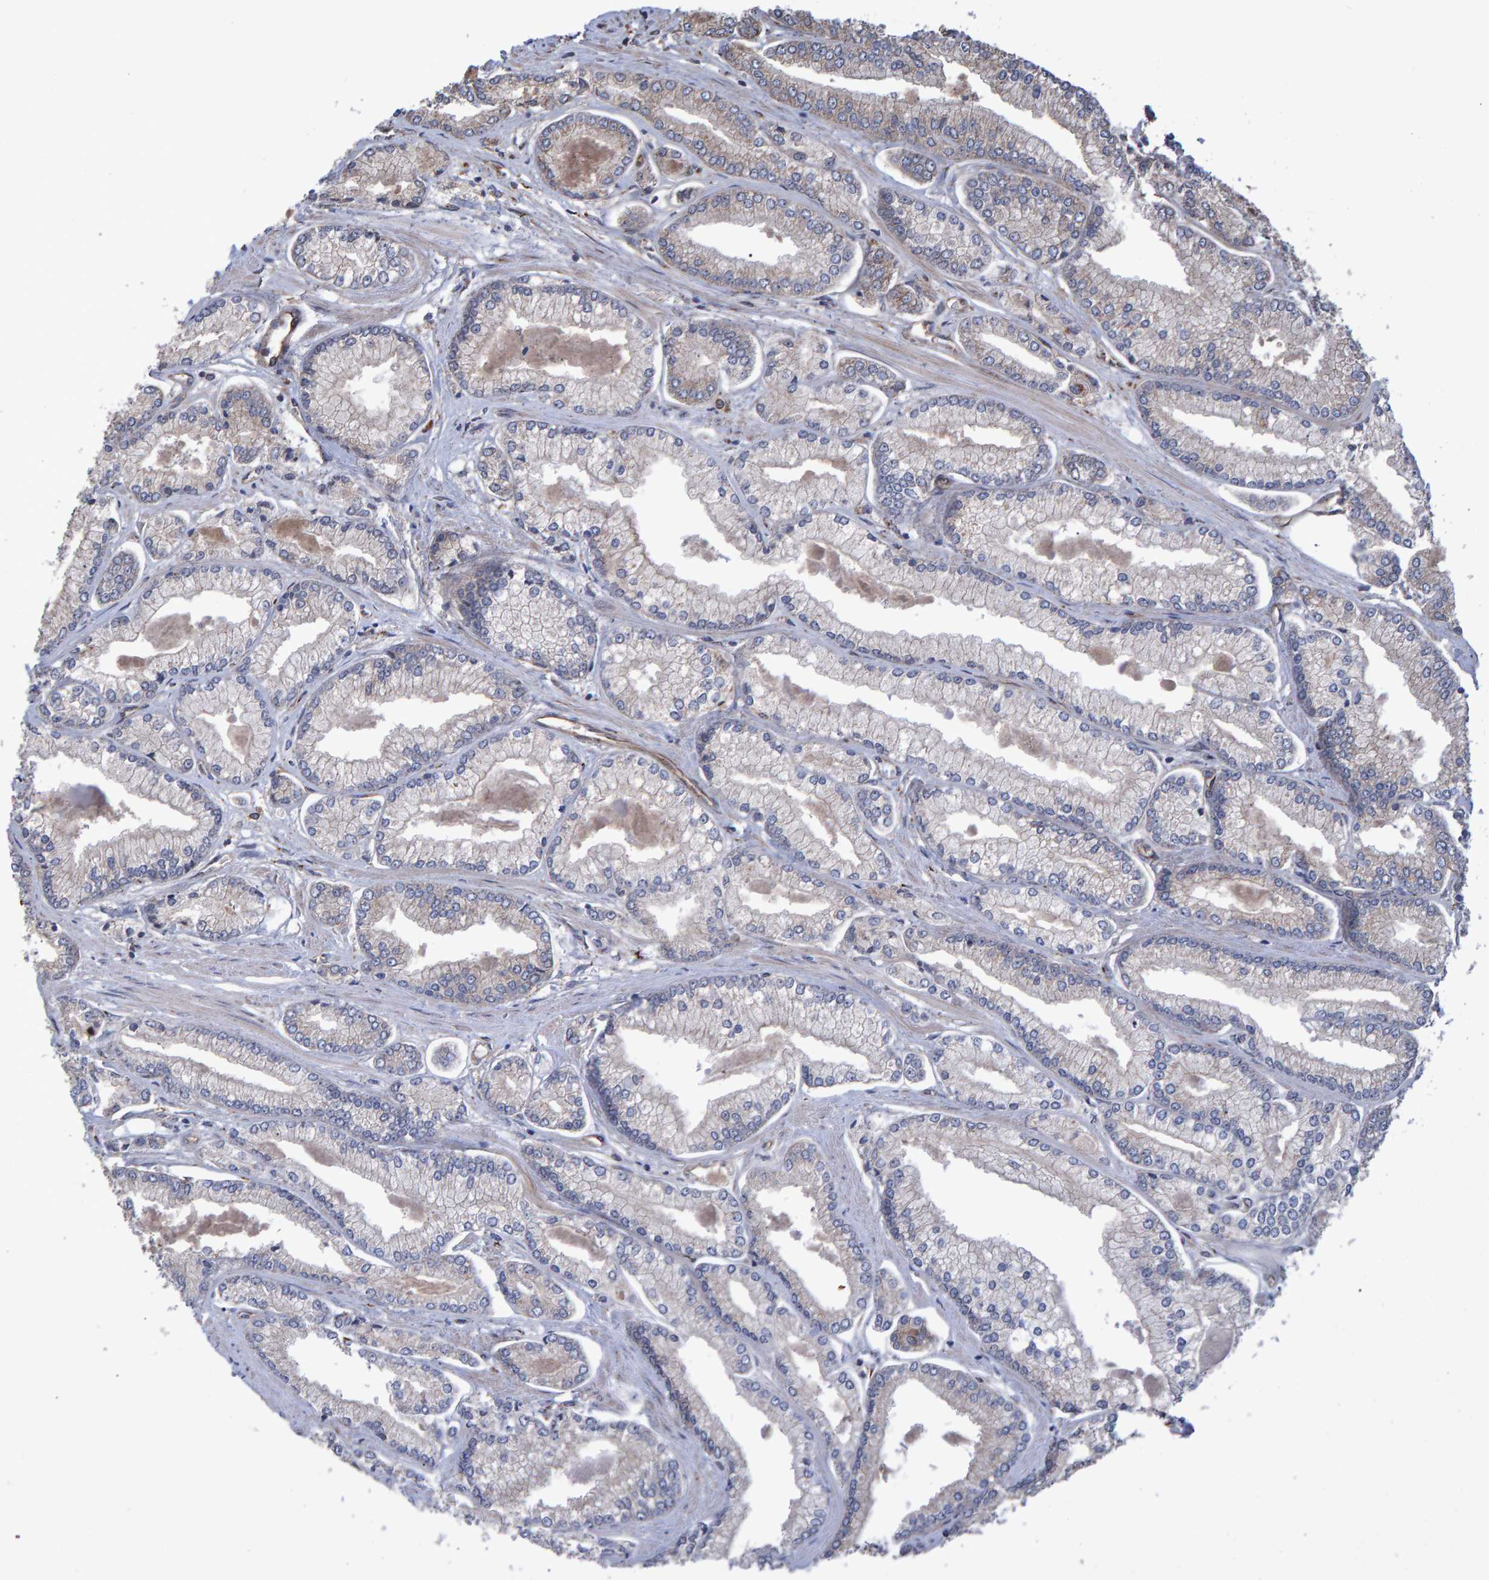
{"staining": {"intensity": "weak", "quantity": "<25%", "location": "cytoplasmic/membranous"}, "tissue": "prostate cancer", "cell_type": "Tumor cells", "image_type": "cancer", "snomed": [{"axis": "morphology", "description": "Adenocarcinoma, Low grade"}, {"axis": "topography", "description": "Prostate"}], "caption": "The micrograph shows no staining of tumor cells in prostate adenocarcinoma (low-grade).", "gene": "TRIM68", "patient": {"sex": "male", "age": 52}}